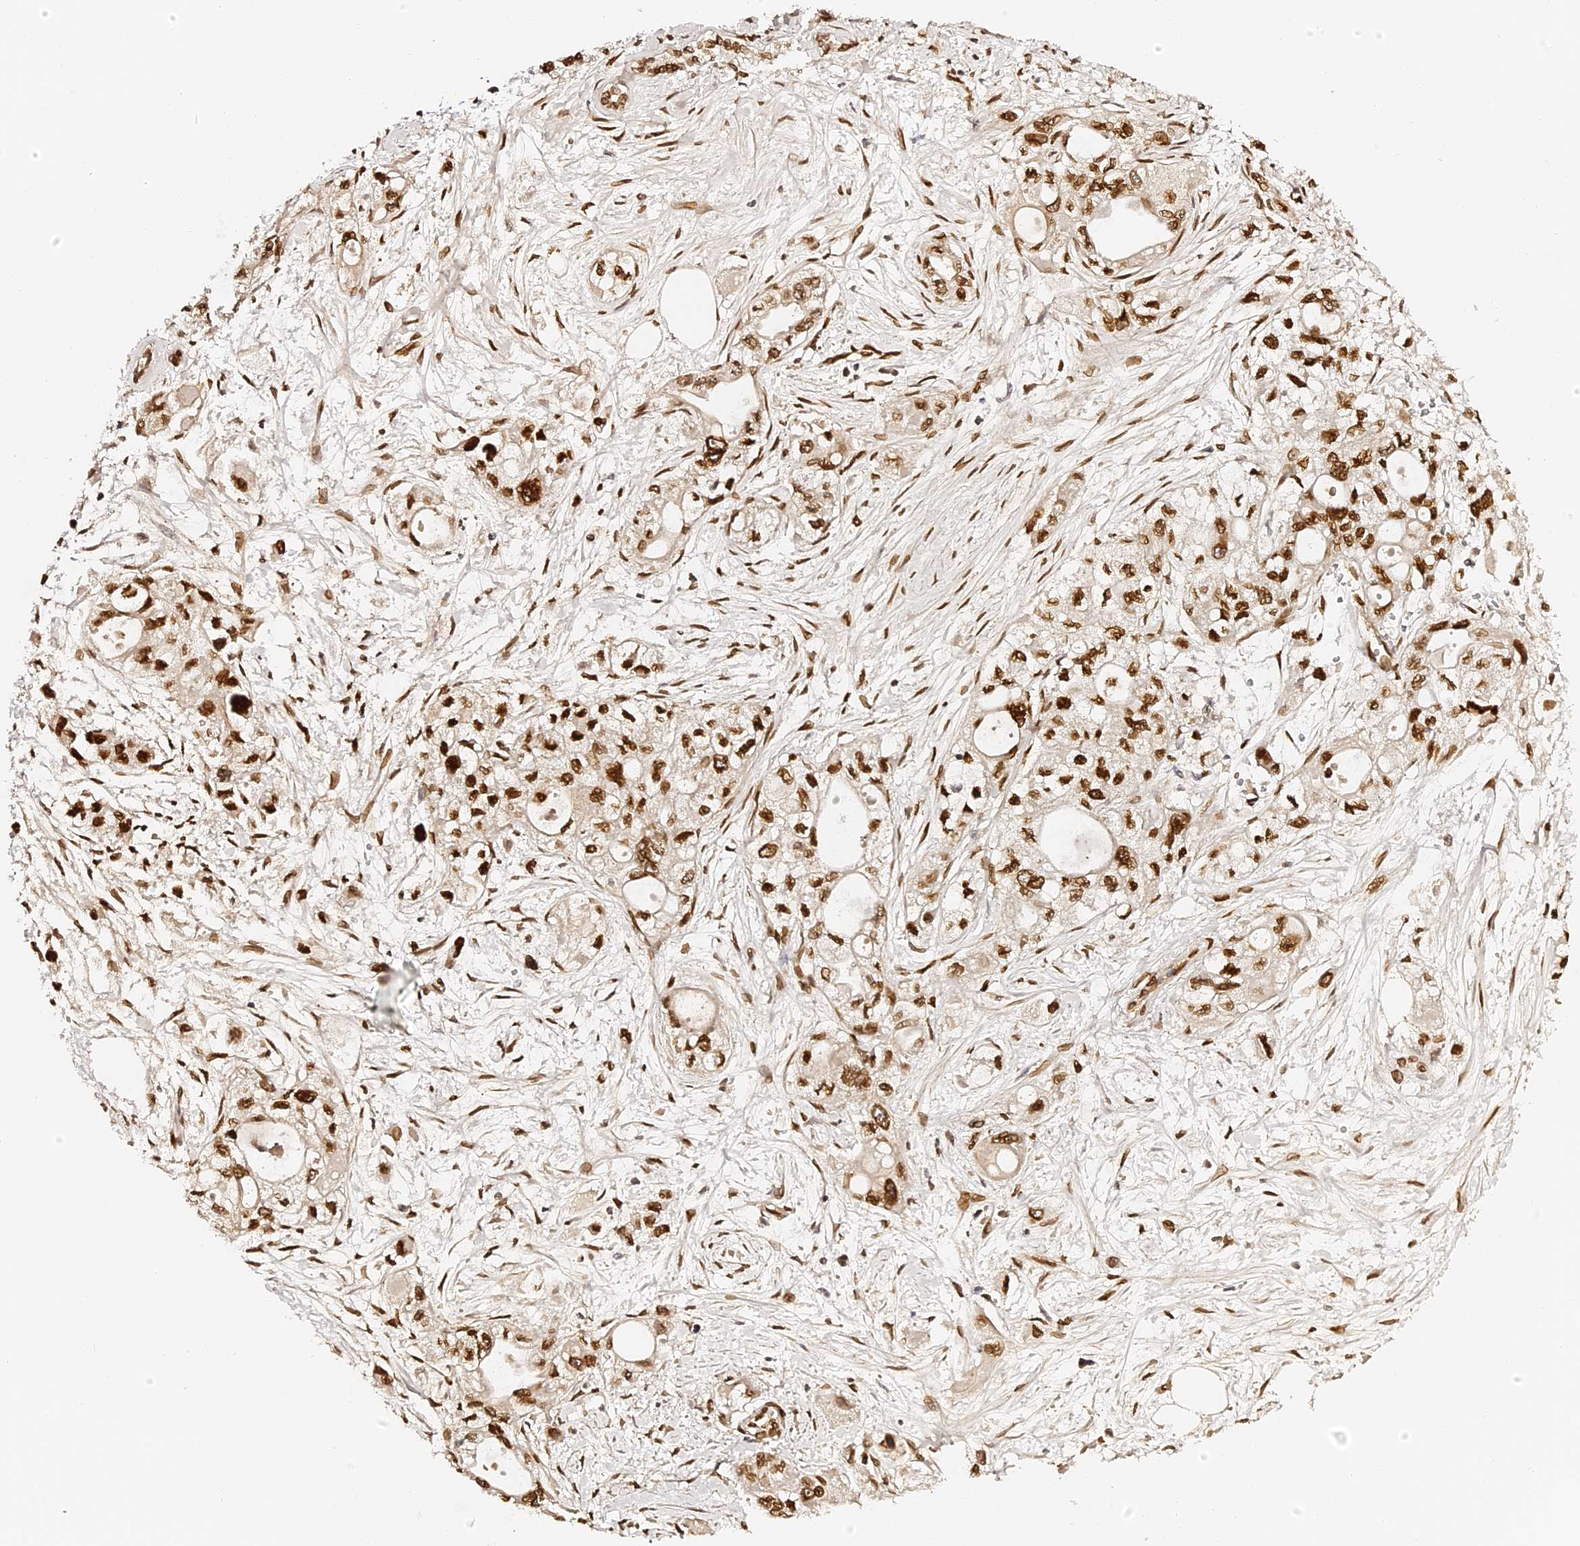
{"staining": {"intensity": "strong", "quantity": ">75%", "location": "nuclear"}, "tissue": "pancreatic cancer", "cell_type": "Tumor cells", "image_type": "cancer", "snomed": [{"axis": "morphology", "description": "Adenocarcinoma, NOS"}, {"axis": "topography", "description": "Pancreas"}], "caption": "Pancreatic cancer (adenocarcinoma) stained for a protein (brown) reveals strong nuclear positive positivity in approximately >75% of tumor cells.", "gene": "ANAPC5", "patient": {"sex": "male", "age": 75}}